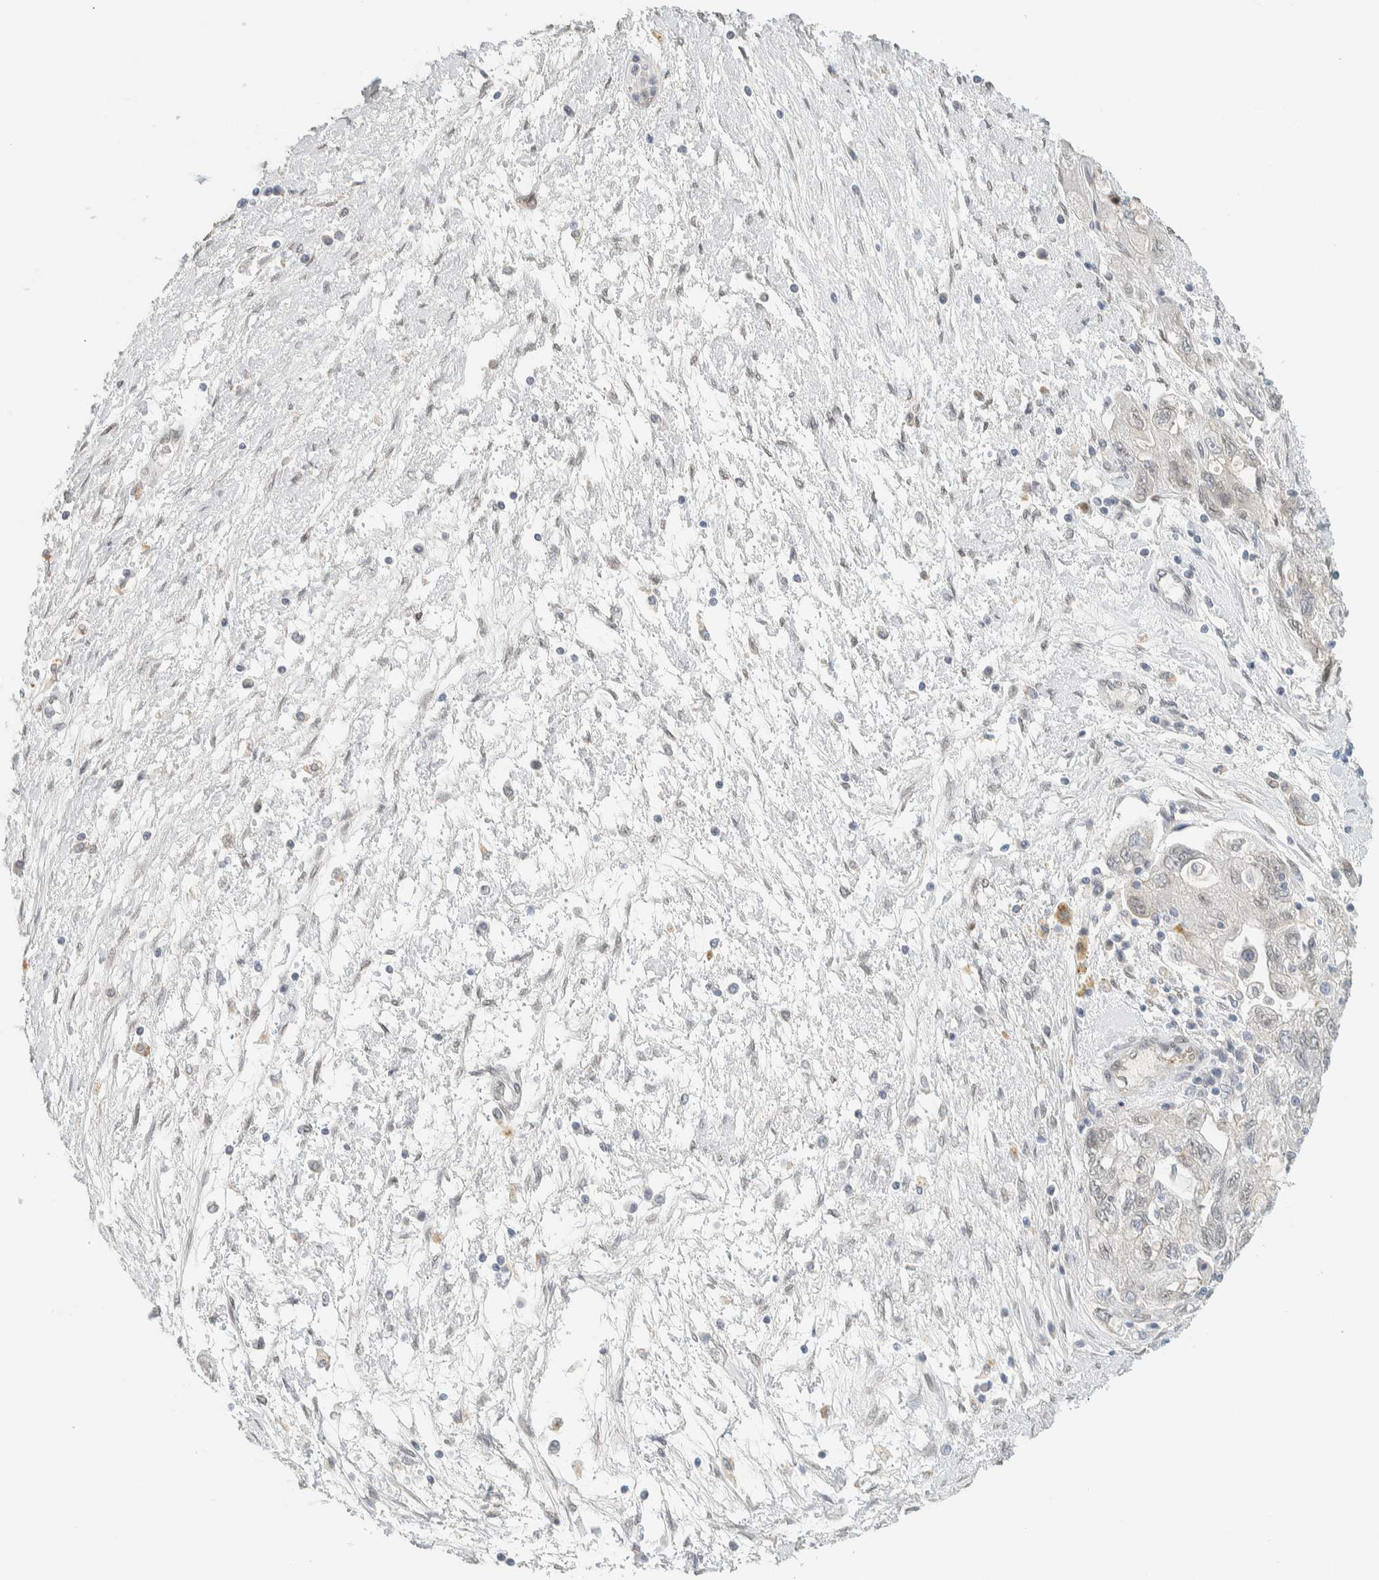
{"staining": {"intensity": "weak", "quantity": "<25%", "location": "cytoplasmic/membranous"}, "tissue": "ovarian cancer", "cell_type": "Tumor cells", "image_type": "cancer", "snomed": [{"axis": "morphology", "description": "Carcinoma, NOS"}, {"axis": "morphology", "description": "Cystadenocarcinoma, serous, NOS"}, {"axis": "topography", "description": "Ovary"}], "caption": "Immunohistochemical staining of serous cystadenocarcinoma (ovarian) displays no significant positivity in tumor cells.", "gene": "C1QTNF12", "patient": {"sex": "female", "age": 69}}